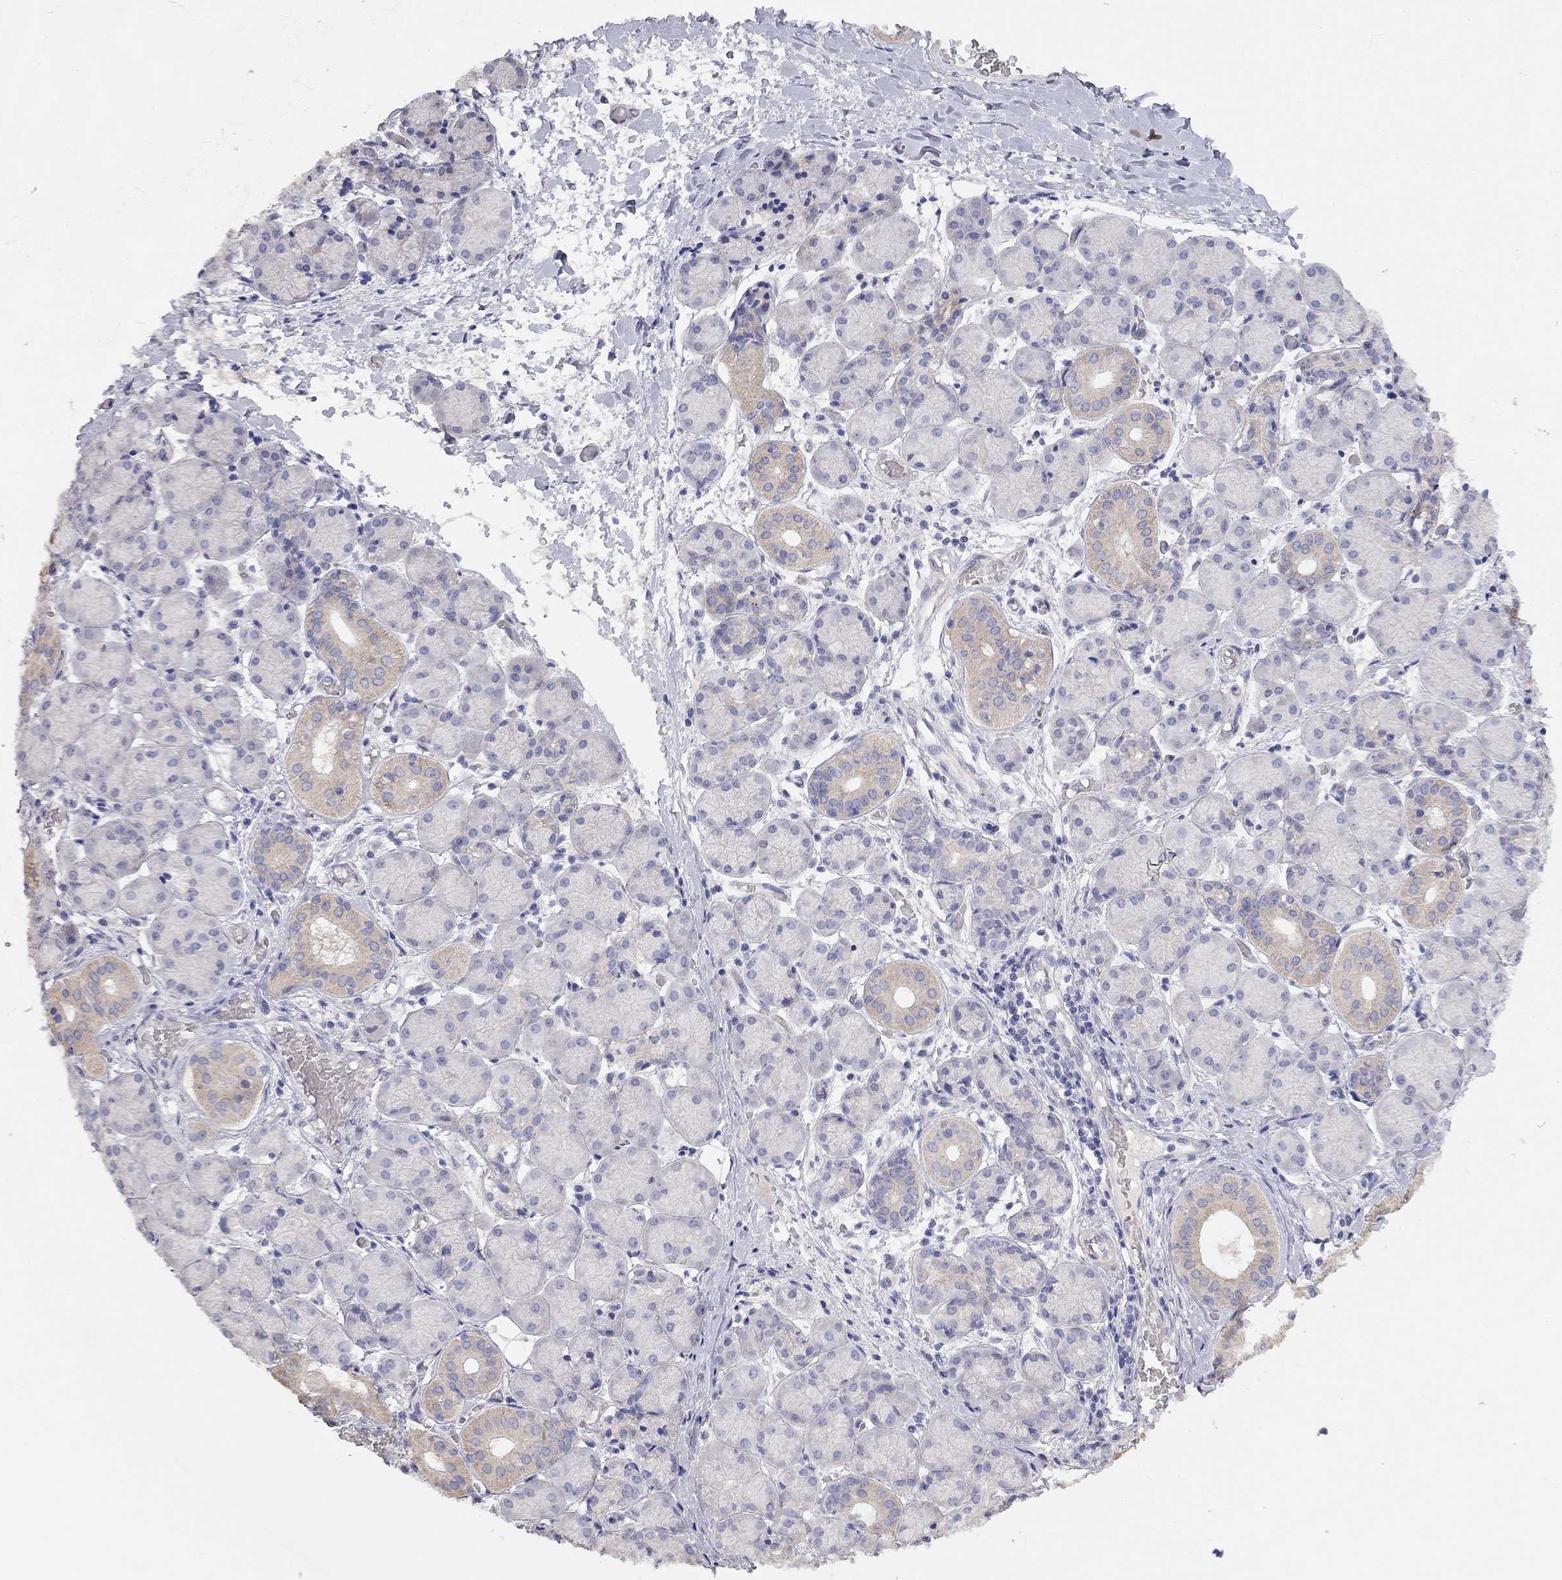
{"staining": {"intensity": "weak", "quantity": "<25%", "location": "cytoplasmic/membranous"}, "tissue": "salivary gland", "cell_type": "Glandular cells", "image_type": "normal", "snomed": [{"axis": "morphology", "description": "Normal tissue, NOS"}, {"axis": "topography", "description": "Salivary gland"}, {"axis": "topography", "description": "Peripheral nerve tissue"}], "caption": "This is a micrograph of immunohistochemistry staining of benign salivary gland, which shows no positivity in glandular cells.", "gene": "PAPSS2", "patient": {"sex": "female", "age": 24}}